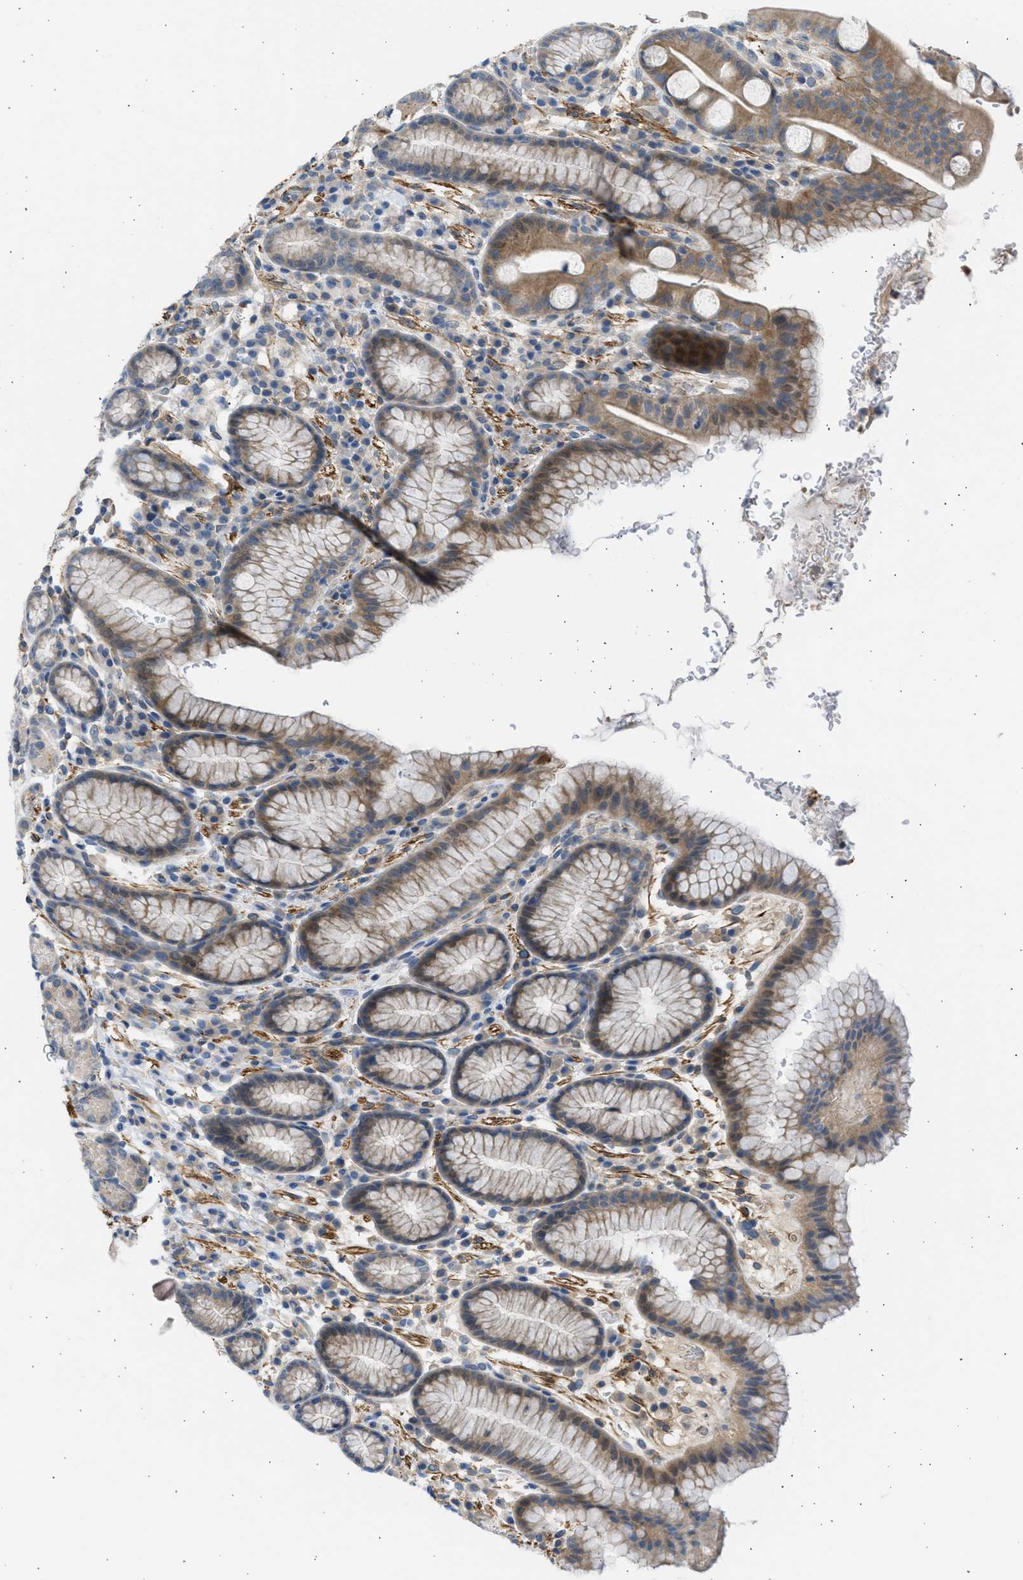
{"staining": {"intensity": "moderate", "quantity": "<25%", "location": "cytoplasmic/membranous"}, "tissue": "stomach", "cell_type": "Glandular cells", "image_type": "normal", "snomed": [{"axis": "morphology", "description": "Normal tissue, NOS"}, {"axis": "topography", "description": "Stomach, lower"}], "caption": "Glandular cells demonstrate moderate cytoplasmic/membranous staining in approximately <25% of cells in benign stomach.", "gene": "PCNX3", "patient": {"sex": "male", "age": 52}}